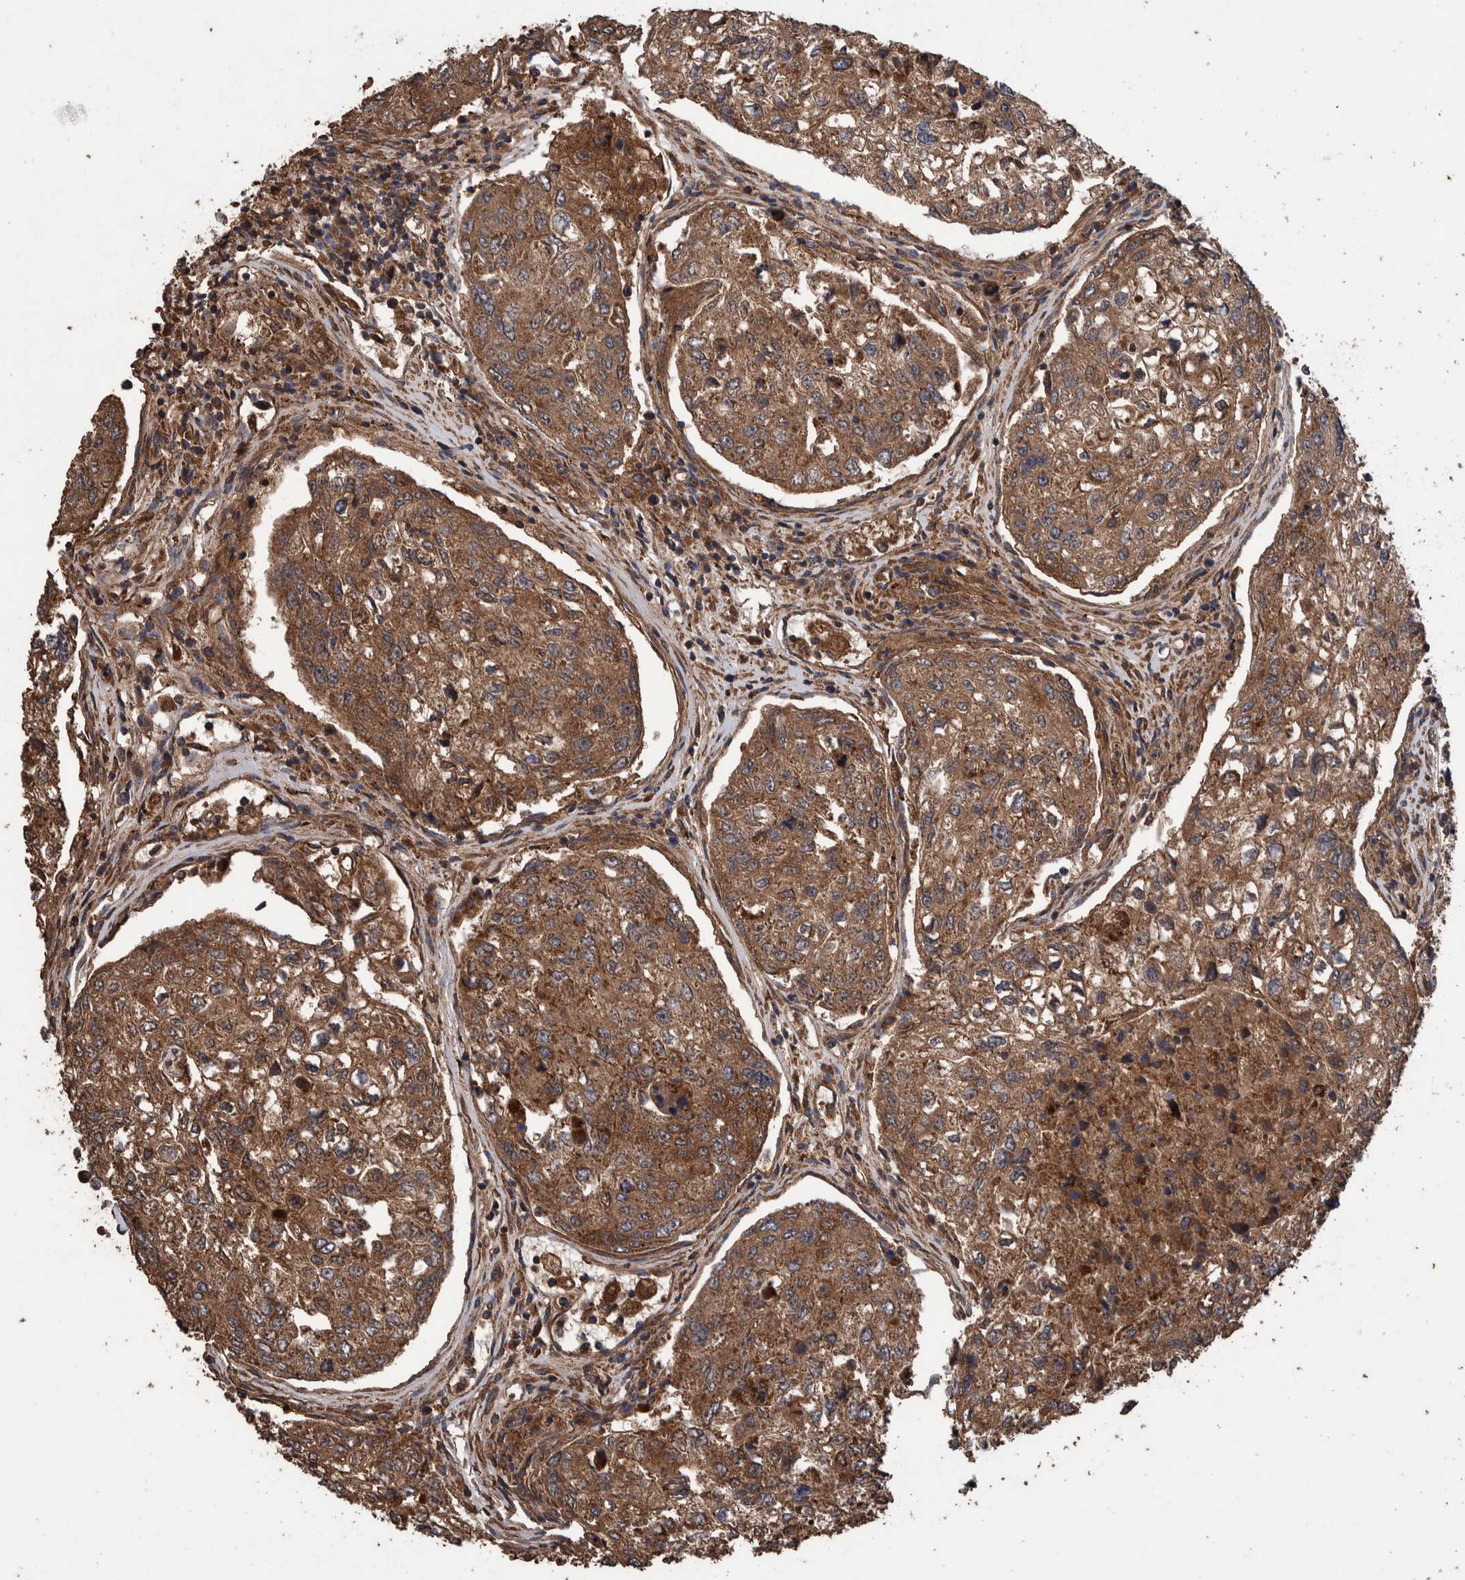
{"staining": {"intensity": "moderate", "quantity": ">75%", "location": "cytoplasmic/membranous"}, "tissue": "urothelial cancer", "cell_type": "Tumor cells", "image_type": "cancer", "snomed": [{"axis": "morphology", "description": "Urothelial carcinoma, High grade"}, {"axis": "topography", "description": "Lymph node"}, {"axis": "topography", "description": "Urinary bladder"}], "caption": "Immunohistochemistry photomicrograph of urothelial cancer stained for a protein (brown), which exhibits medium levels of moderate cytoplasmic/membranous expression in approximately >75% of tumor cells.", "gene": "TRIM16", "patient": {"sex": "male", "age": 51}}